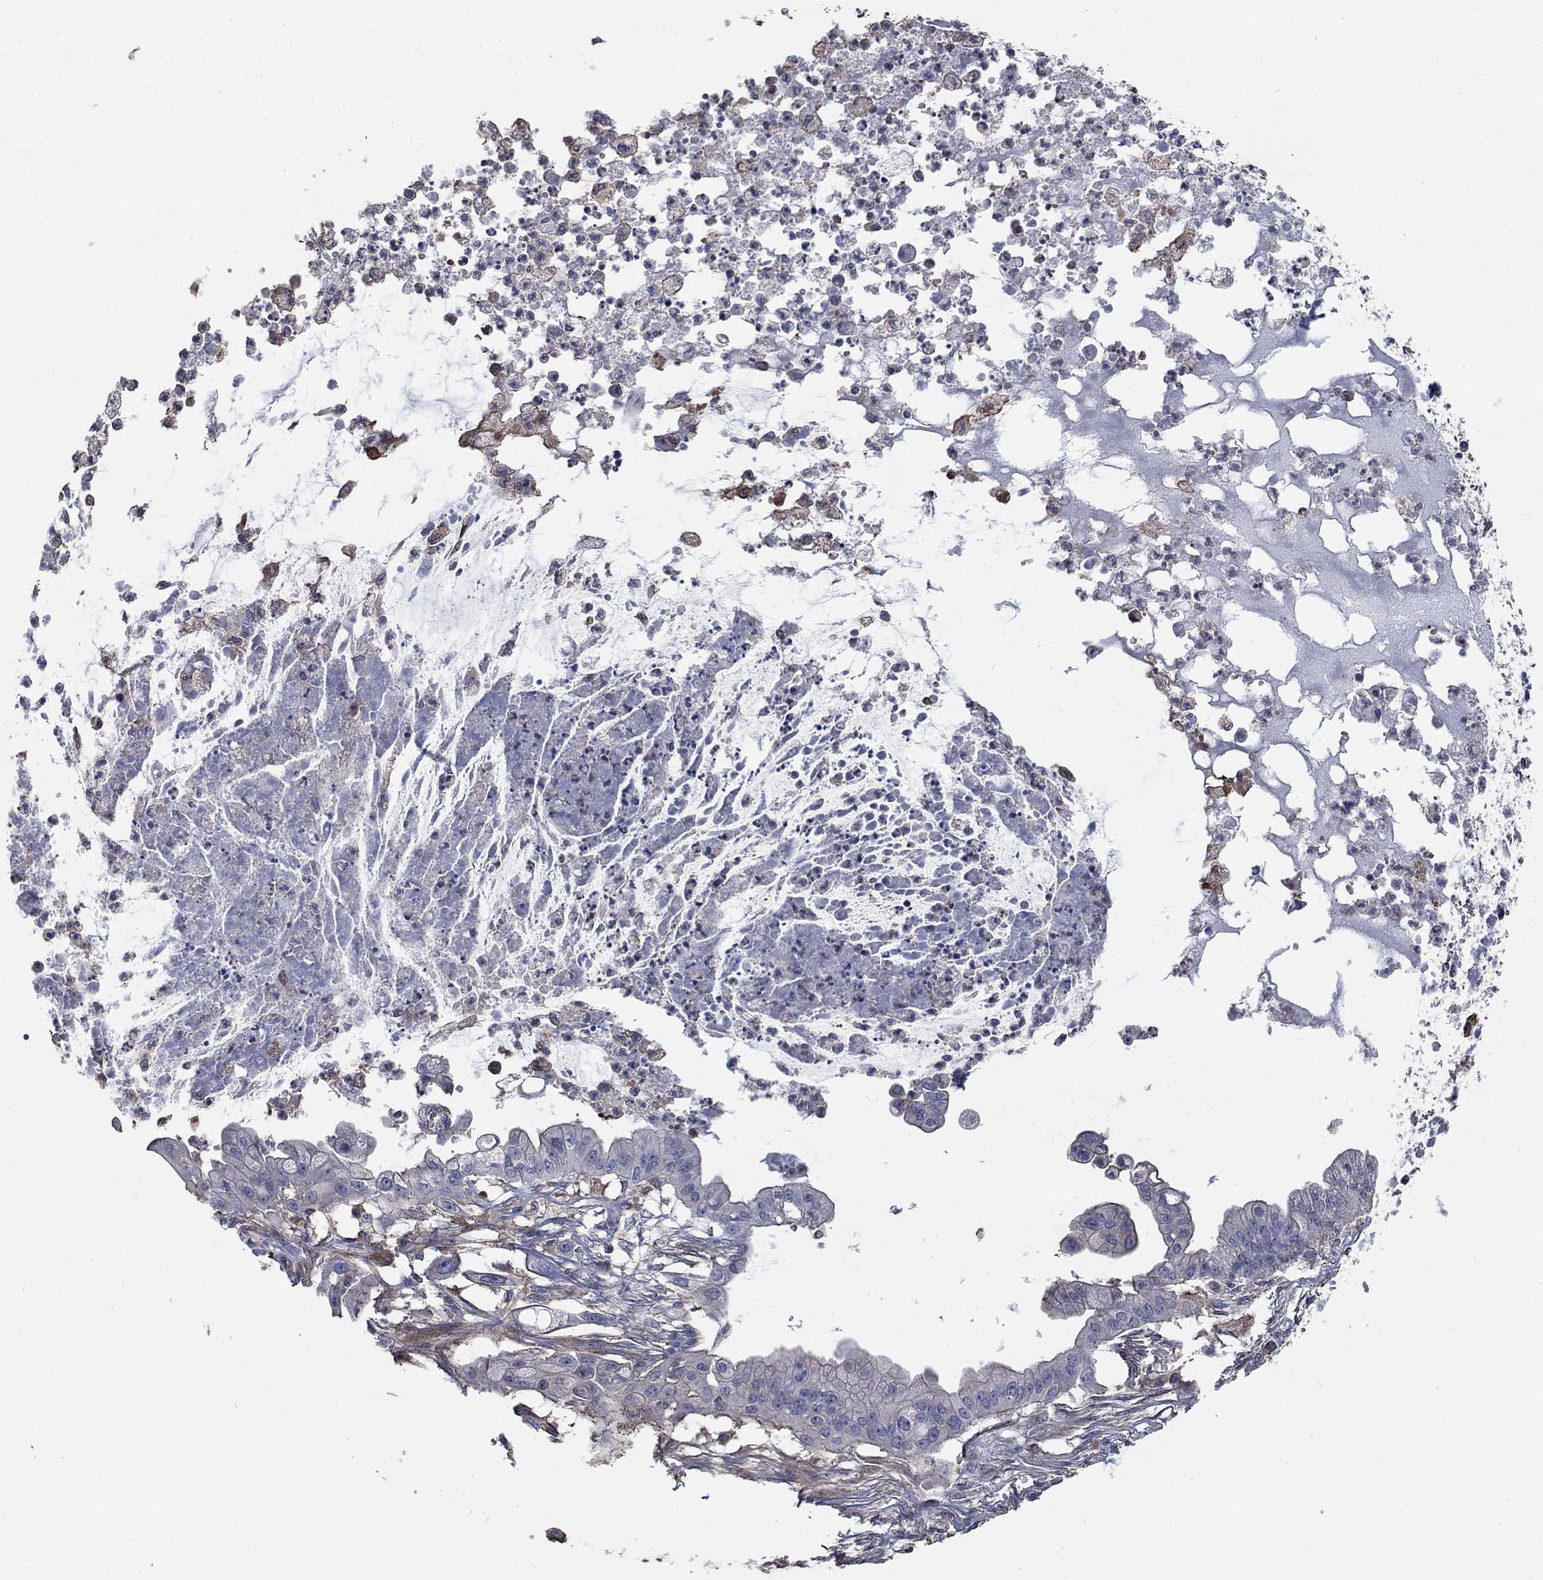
{"staining": {"intensity": "negative", "quantity": "none", "location": "none"}, "tissue": "pancreatic cancer", "cell_type": "Tumor cells", "image_type": "cancer", "snomed": [{"axis": "morphology", "description": "Normal tissue, NOS"}, {"axis": "morphology", "description": "Adenocarcinoma, NOS"}, {"axis": "topography", "description": "Pancreas"}], "caption": "A high-resolution histopathology image shows IHC staining of pancreatic cancer, which exhibits no significant expression in tumor cells.", "gene": "PDE3A", "patient": {"sex": "female", "age": 58}}